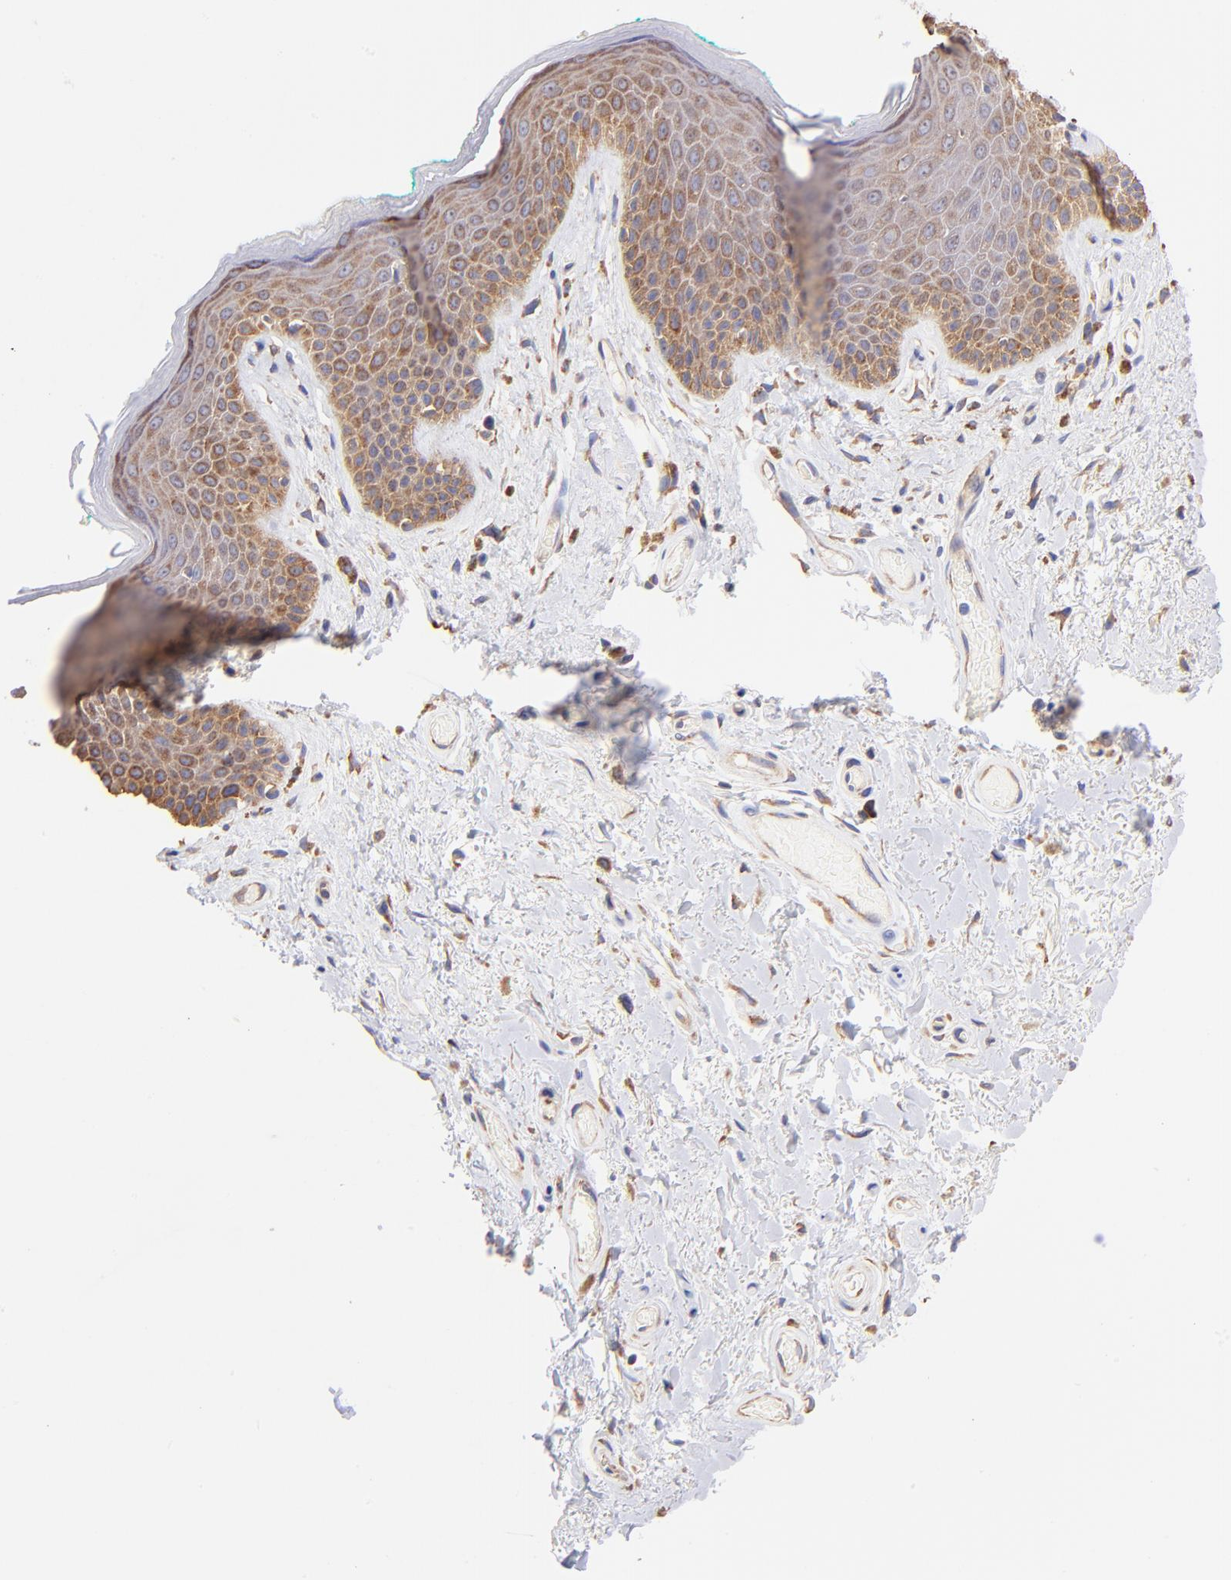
{"staining": {"intensity": "moderate", "quantity": ">75%", "location": "cytoplasmic/membranous"}, "tissue": "skin", "cell_type": "Epidermal cells", "image_type": "normal", "snomed": [{"axis": "morphology", "description": "Normal tissue, NOS"}, {"axis": "topography", "description": "Anal"}], "caption": "Protein expression analysis of normal human skin reveals moderate cytoplasmic/membranous staining in about >75% of epidermal cells. The staining was performed using DAB (3,3'-diaminobenzidine), with brown indicating positive protein expression. Nuclei are stained blue with hematoxylin.", "gene": "RPL30", "patient": {"sex": "male", "age": 74}}